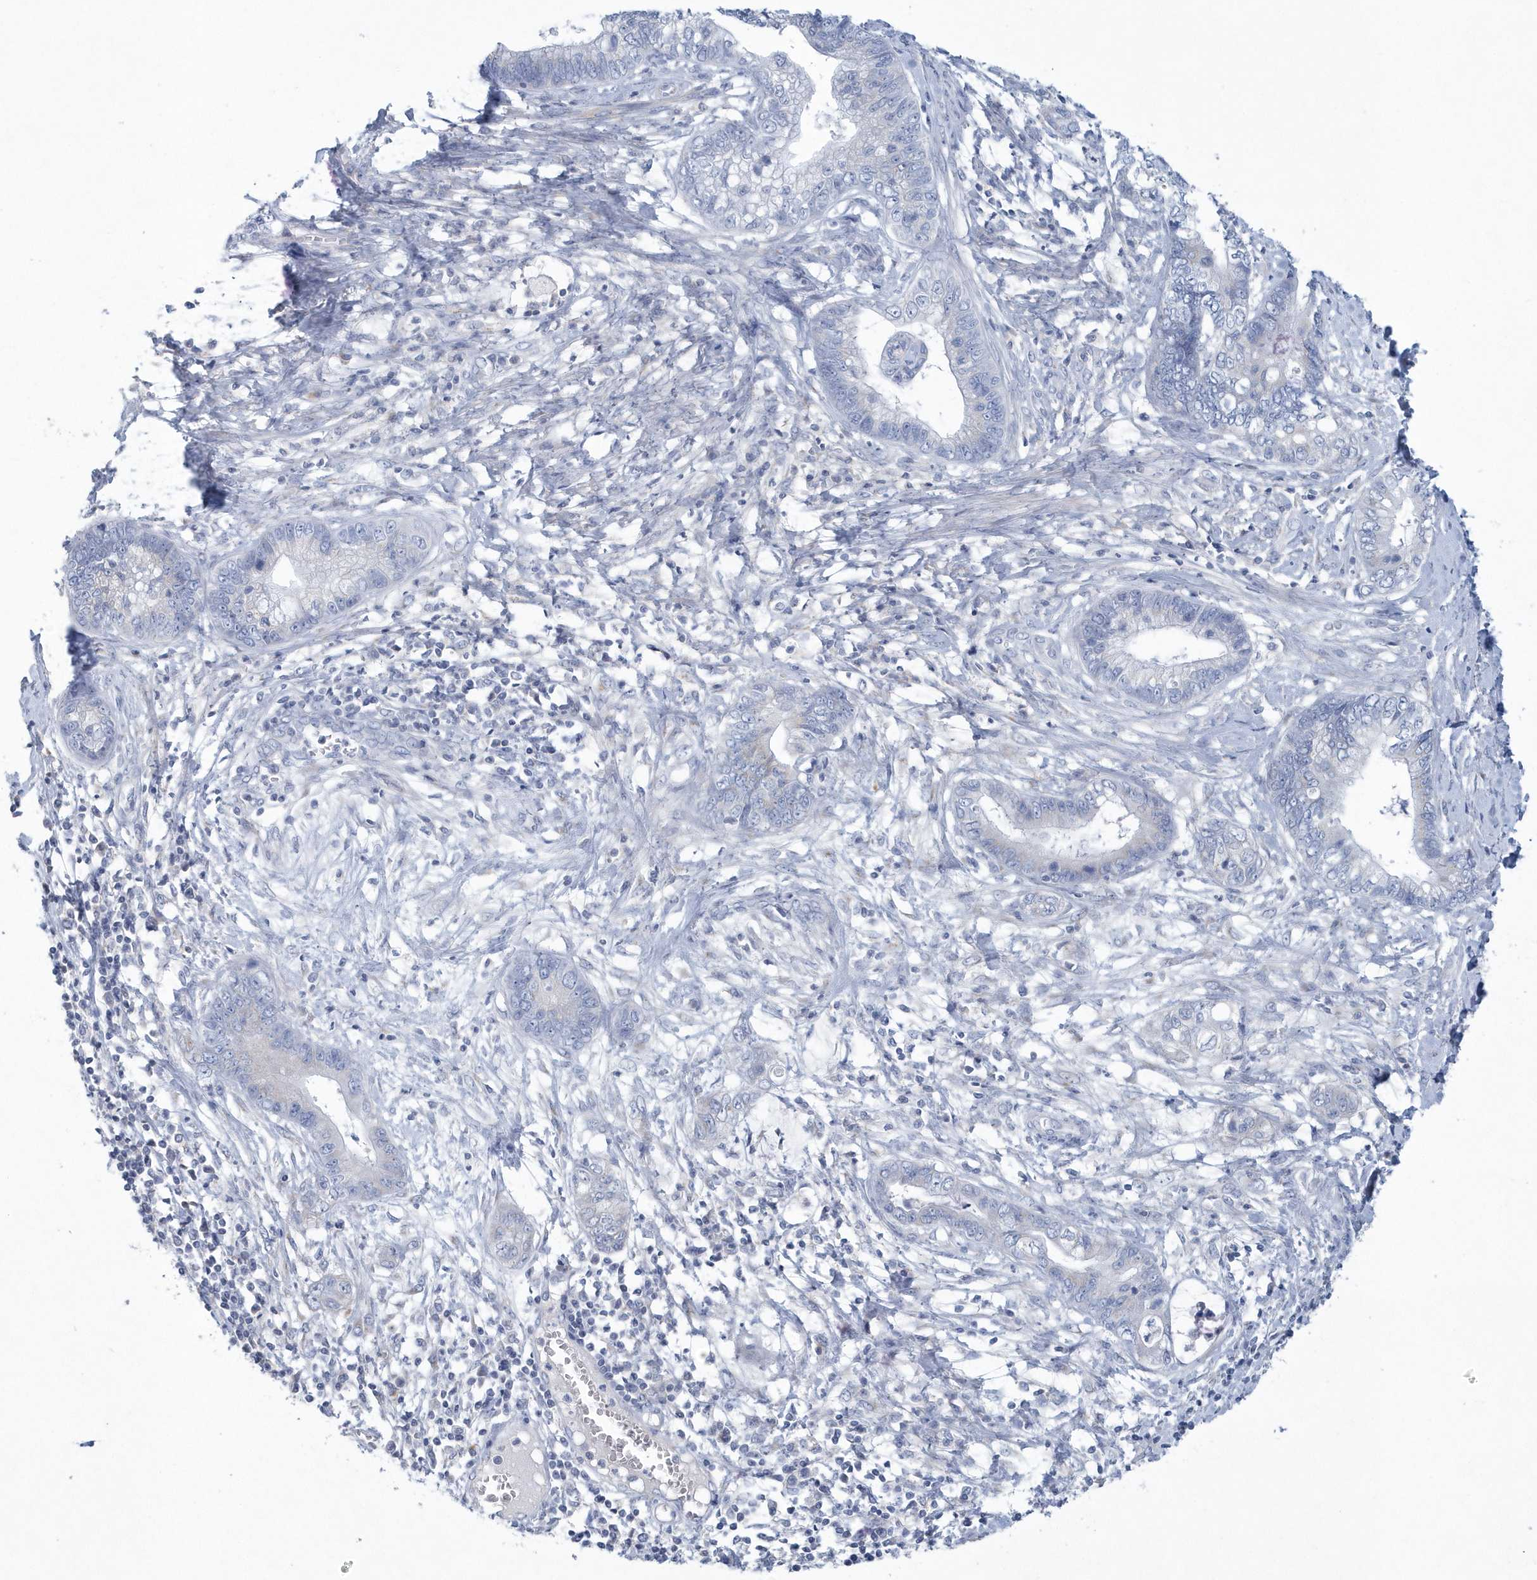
{"staining": {"intensity": "negative", "quantity": "none", "location": "none"}, "tissue": "cervical cancer", "cell_type": "Tumor cells", "image_type": "cancer", "snomed": [{"axis": "morphology", "description": "Adenocarcinoma, NOS"}, {"axis": "topography", "description": "Cervix"}], "caption": "Human cervical cancer (adenocarcinoma) stained for a protein using IHC displays no expression in tumor cells.", "gene": "SPATA18", "patient": {"sex": "female", "age": 44}}